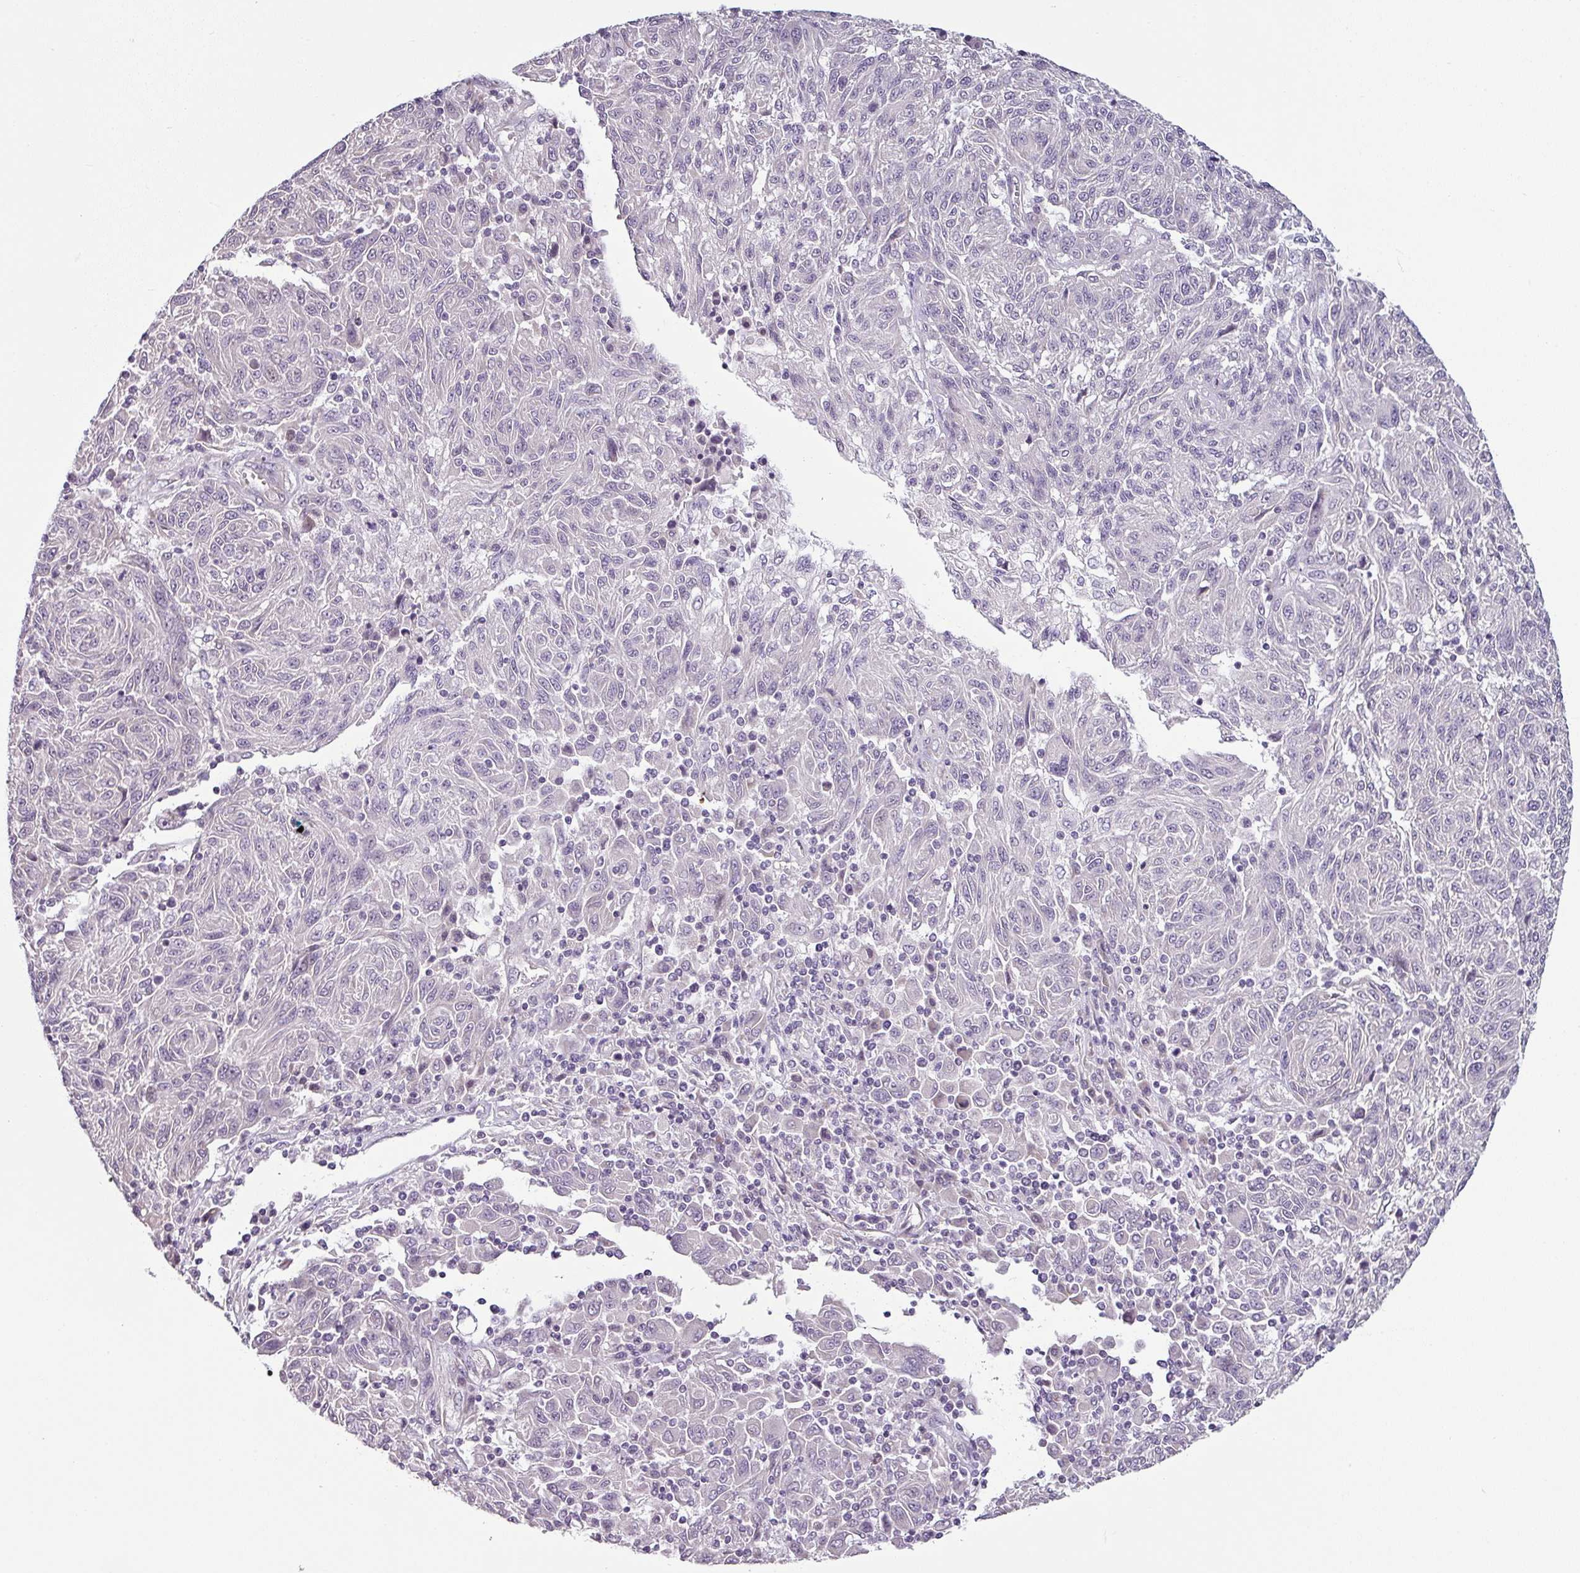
{"staining": {"intensity": "negative", "quantity": "none", "location": "none"}, "tissue": "melanoma", "cell_type": "Tumor cells", "image_type": "cancer", "snomed": [{"axis": "morphology", "description": "Malignant melanoma, NOS"}, {"axis": "topography", "description": "Skin"}], "caption": "High magnification brightfield microscopy of malignant melanoma stained with DAB (brown) and counterstained with hematoxylin (blue): tumor cells show no significant staining.", "gene": "OR52D1", "patient": {"sex": "male", "age": 53}}